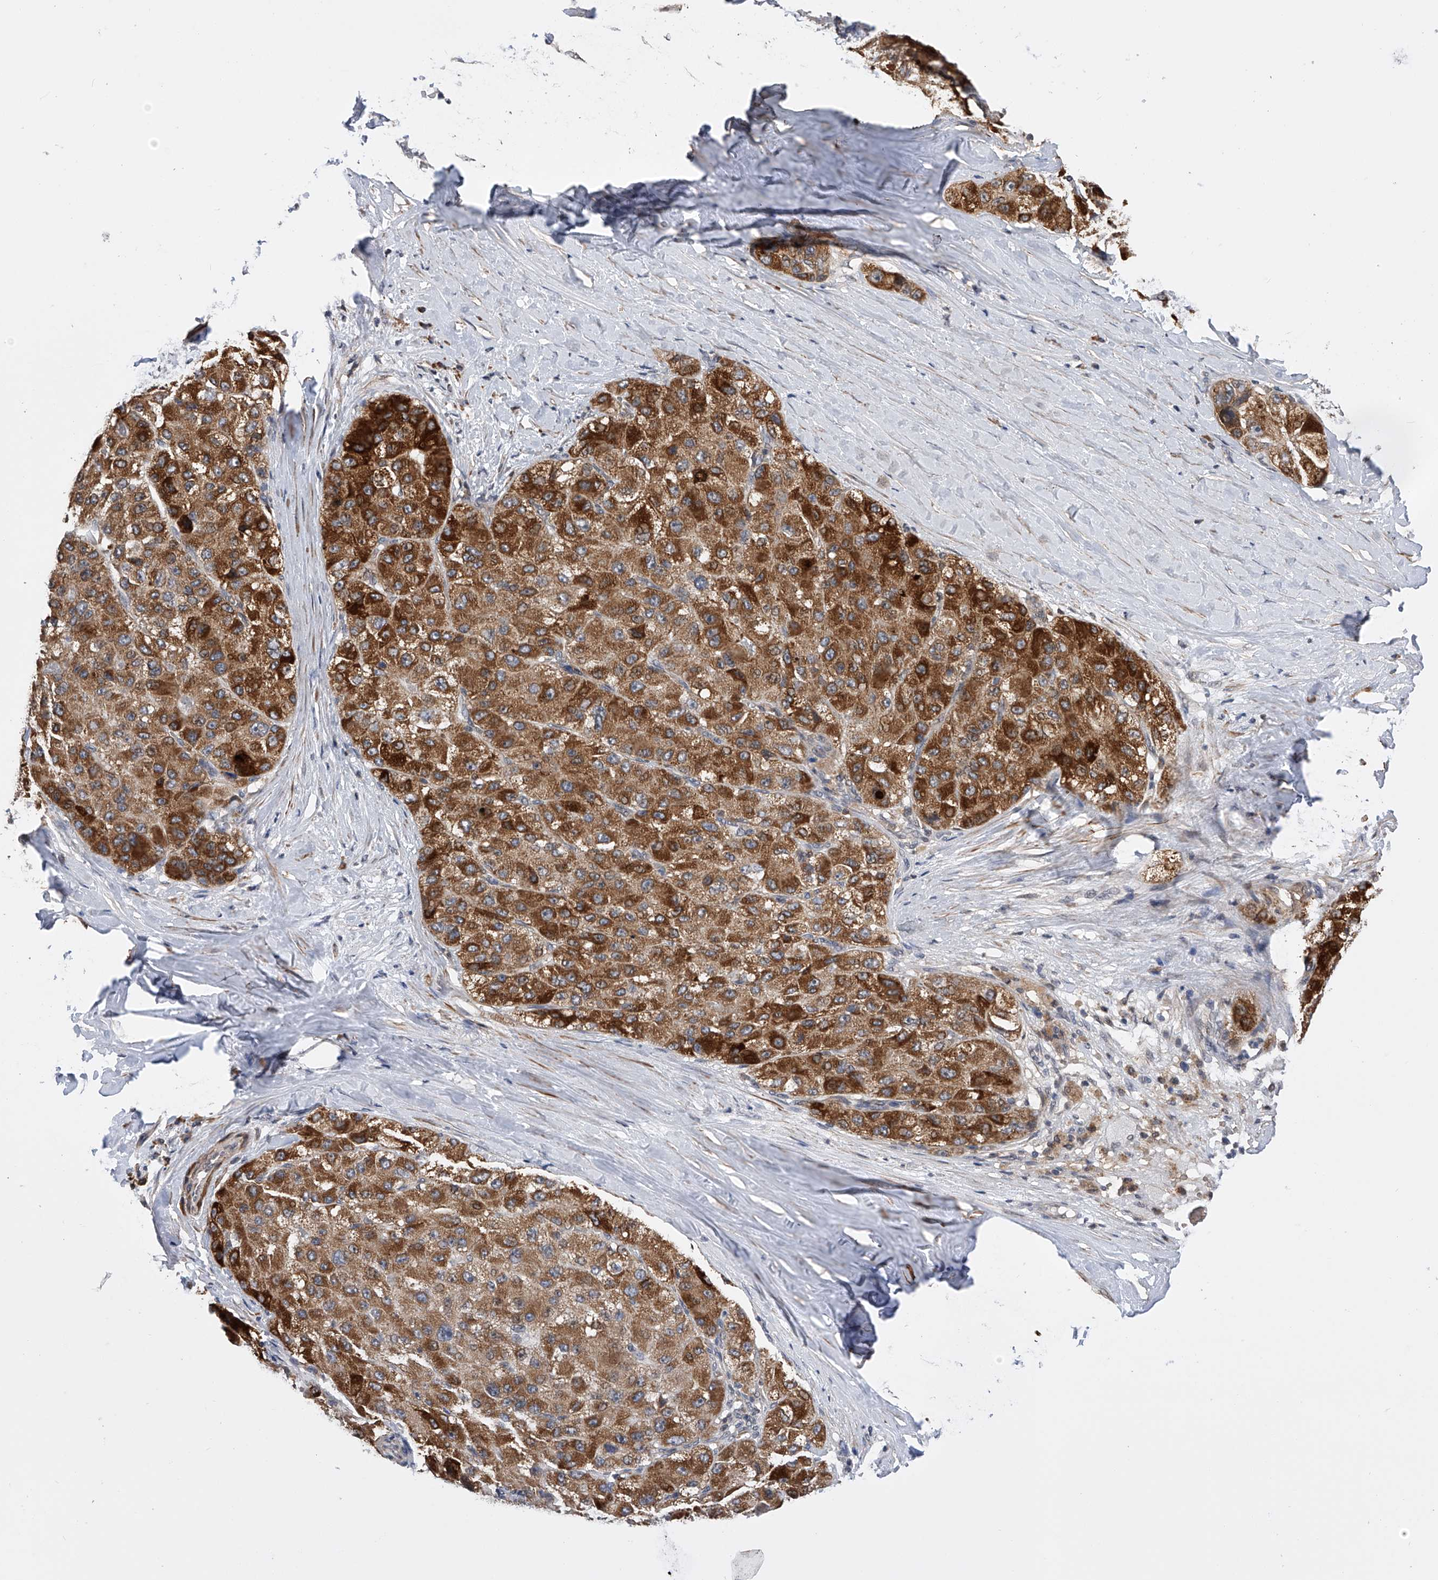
{"staining": {"intensity": "strong", "quantity": ">75%", "location": "cytoplasmic/membranous"}, "tissue": "liver cancer", "cell_type": "Tumor cells", "image_type": "cancer", "snomed": [{"axis": "morphology", "description": "Carcinoma, Hepatocellular, NOS"}, {"axis": "topography", "description": "Liver"}], "caption": "Strong cytoplasmic/membranous staining for a protein is present in approximately >75% of tumor cells of hepatocellular carcinoma (liver) using immunohistochemistry (IHC).", "gene": "SPOCK1", "patient": {"sex": "male", "age": 80}}